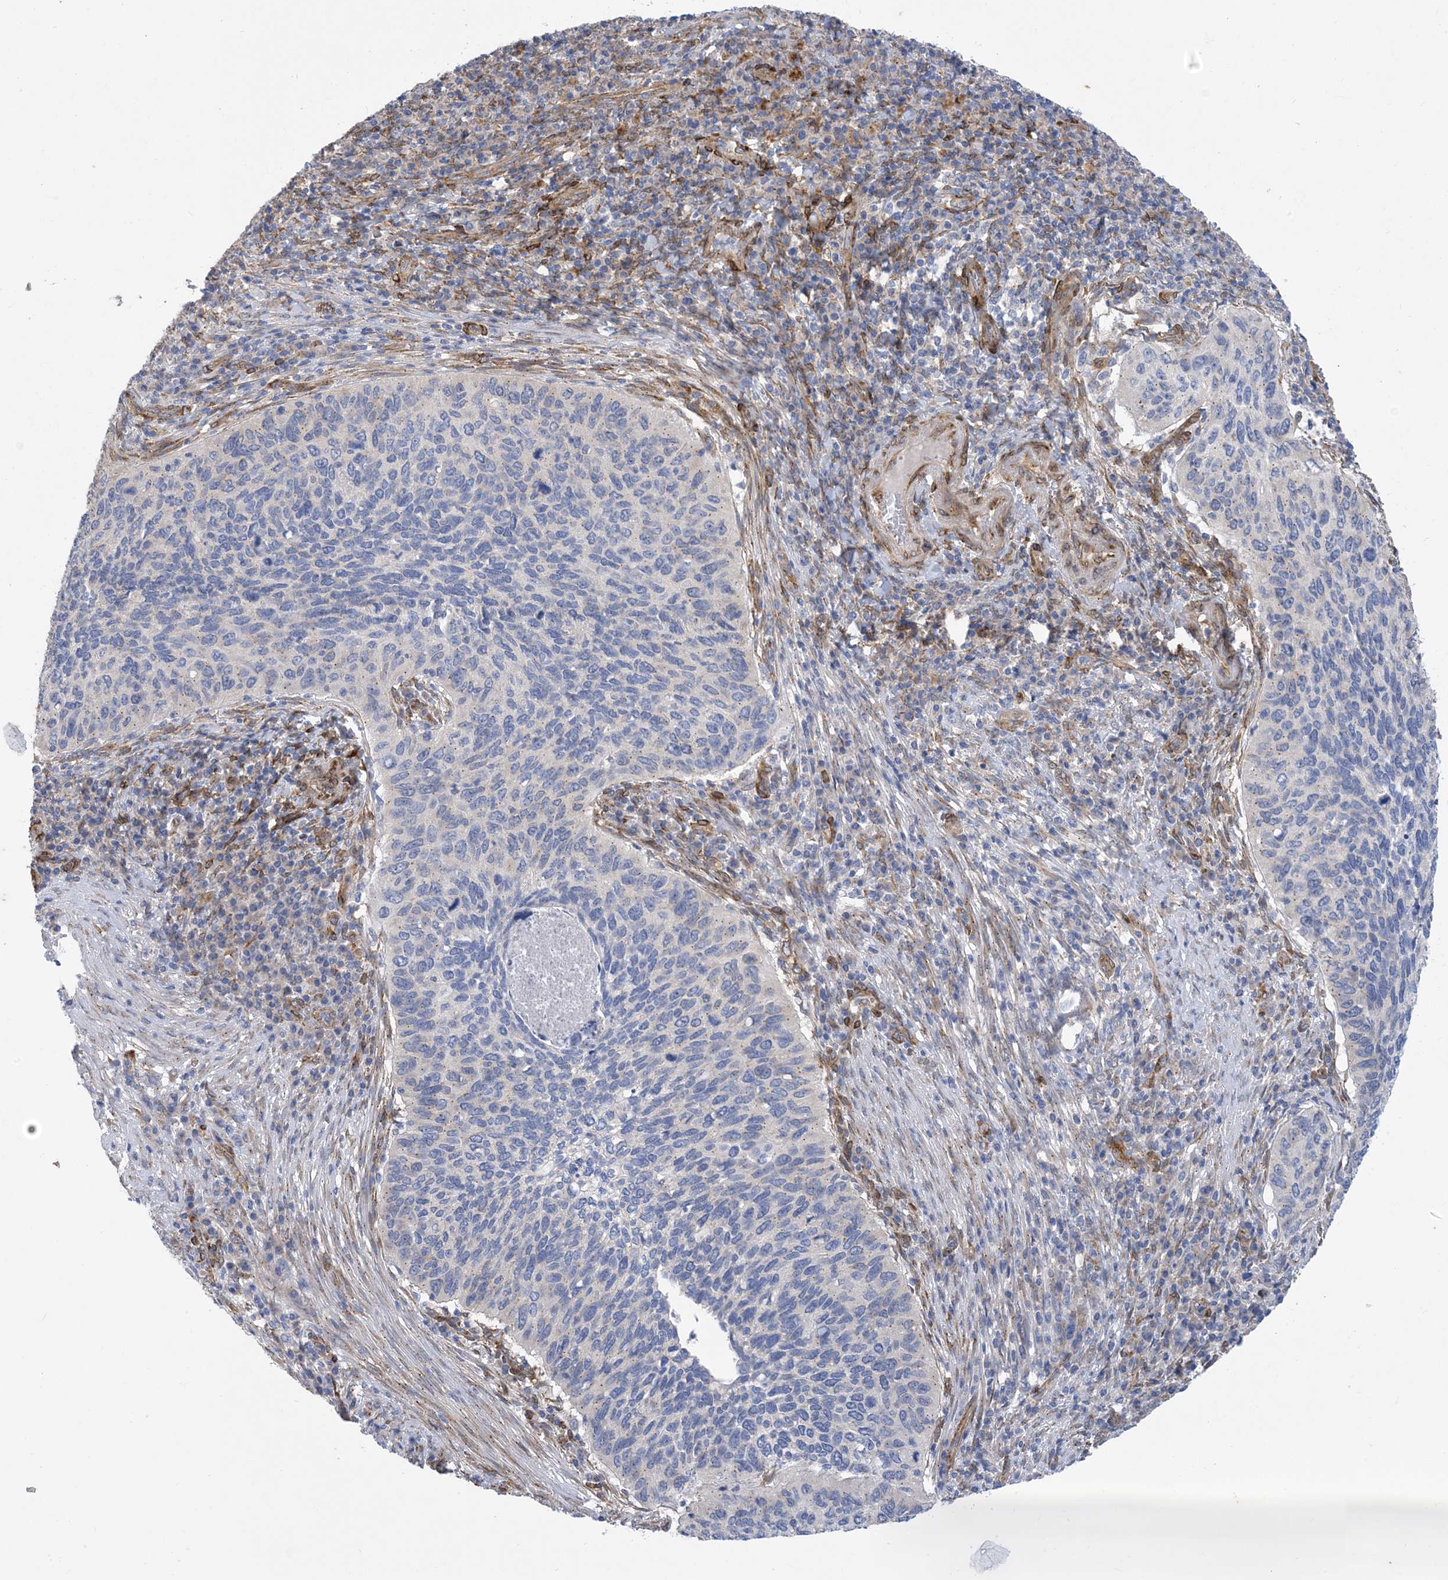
{"staining": {"intensity": "negative", "quantity": "none", "location": "none"}, "tissue": "cervical cancer", "cell_type": "Tumor cells", "image_type": "cancer", "snomed": [{"axis": "morphology", "description": "Squamous cell carcinoma, NOS"}, {"axis": "topography", "description": "Cervix"}], "caption": "Human cervical cancer (squamous cell carcinoma) stained for a protein using immunohistochemistry (IHC) displays no staining in tumor cells.", "gene": "RBMS3", "patient": {"sex": "female", "age": 38}}